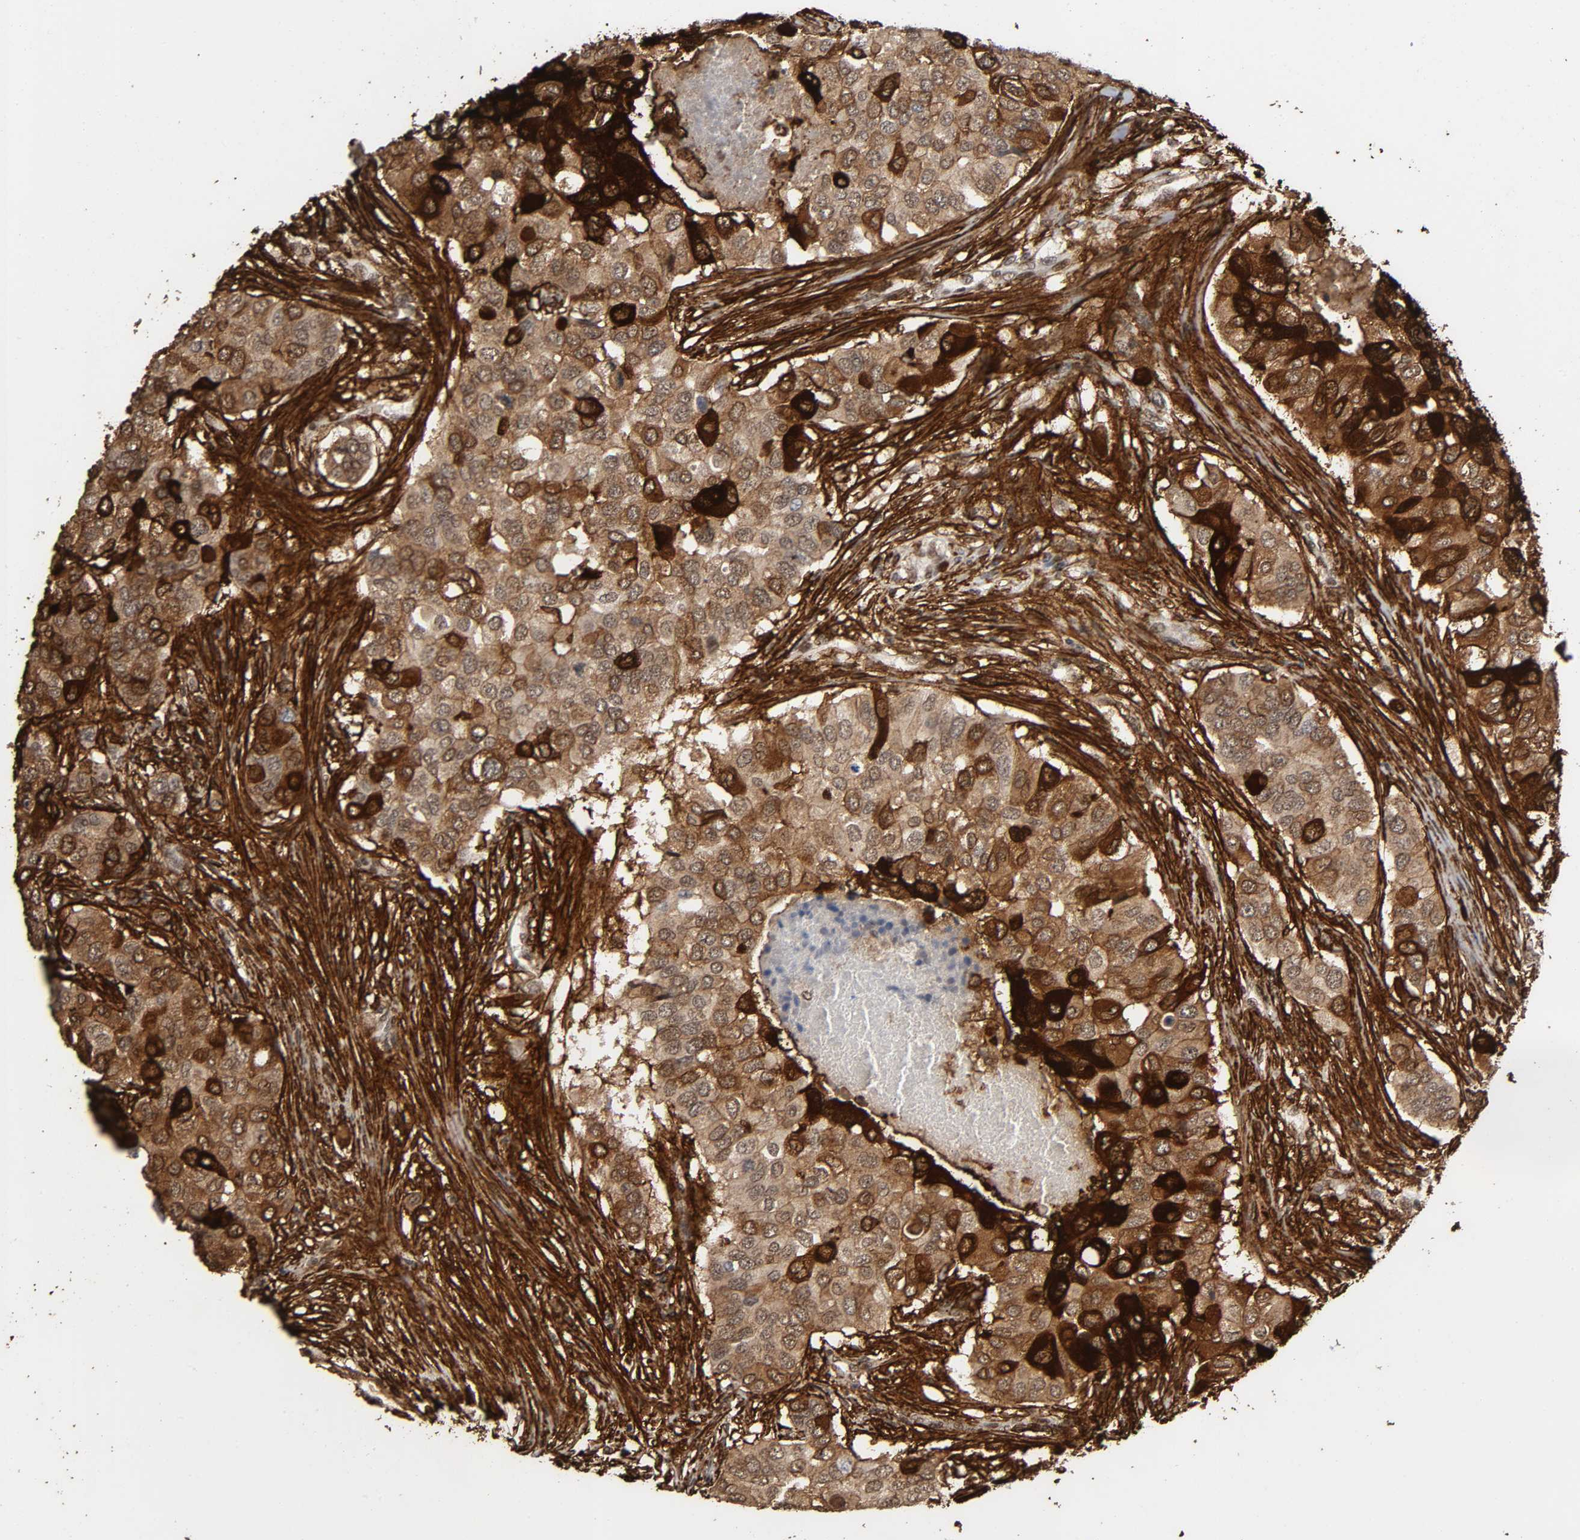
{"staining": {"intensity": "strong", "quantity": "25%-75%", "location": "cytoplasmic/membranous,nuclear"}, "tissue": "breast cancer", "cell_type": "Tumor cells", "image_type": "cancer", "snomed": [{"axis": "morphology", "description": "Normal tissue, NOS"}, {"axis": "morphology", "description": "Duct carcinoma"}, {"axis": "topography", "description": "Breast"}], "caption": "DAB immunohistochemical staining of human infiltrating ductal carcinoma (breast) displays strong cytoplasmic/membranous and nuclear protein expression in approximately 25%-75% of tumor cells.", "gene": "AHNAK2", "patient": {"sex": "female", "age": 49}}